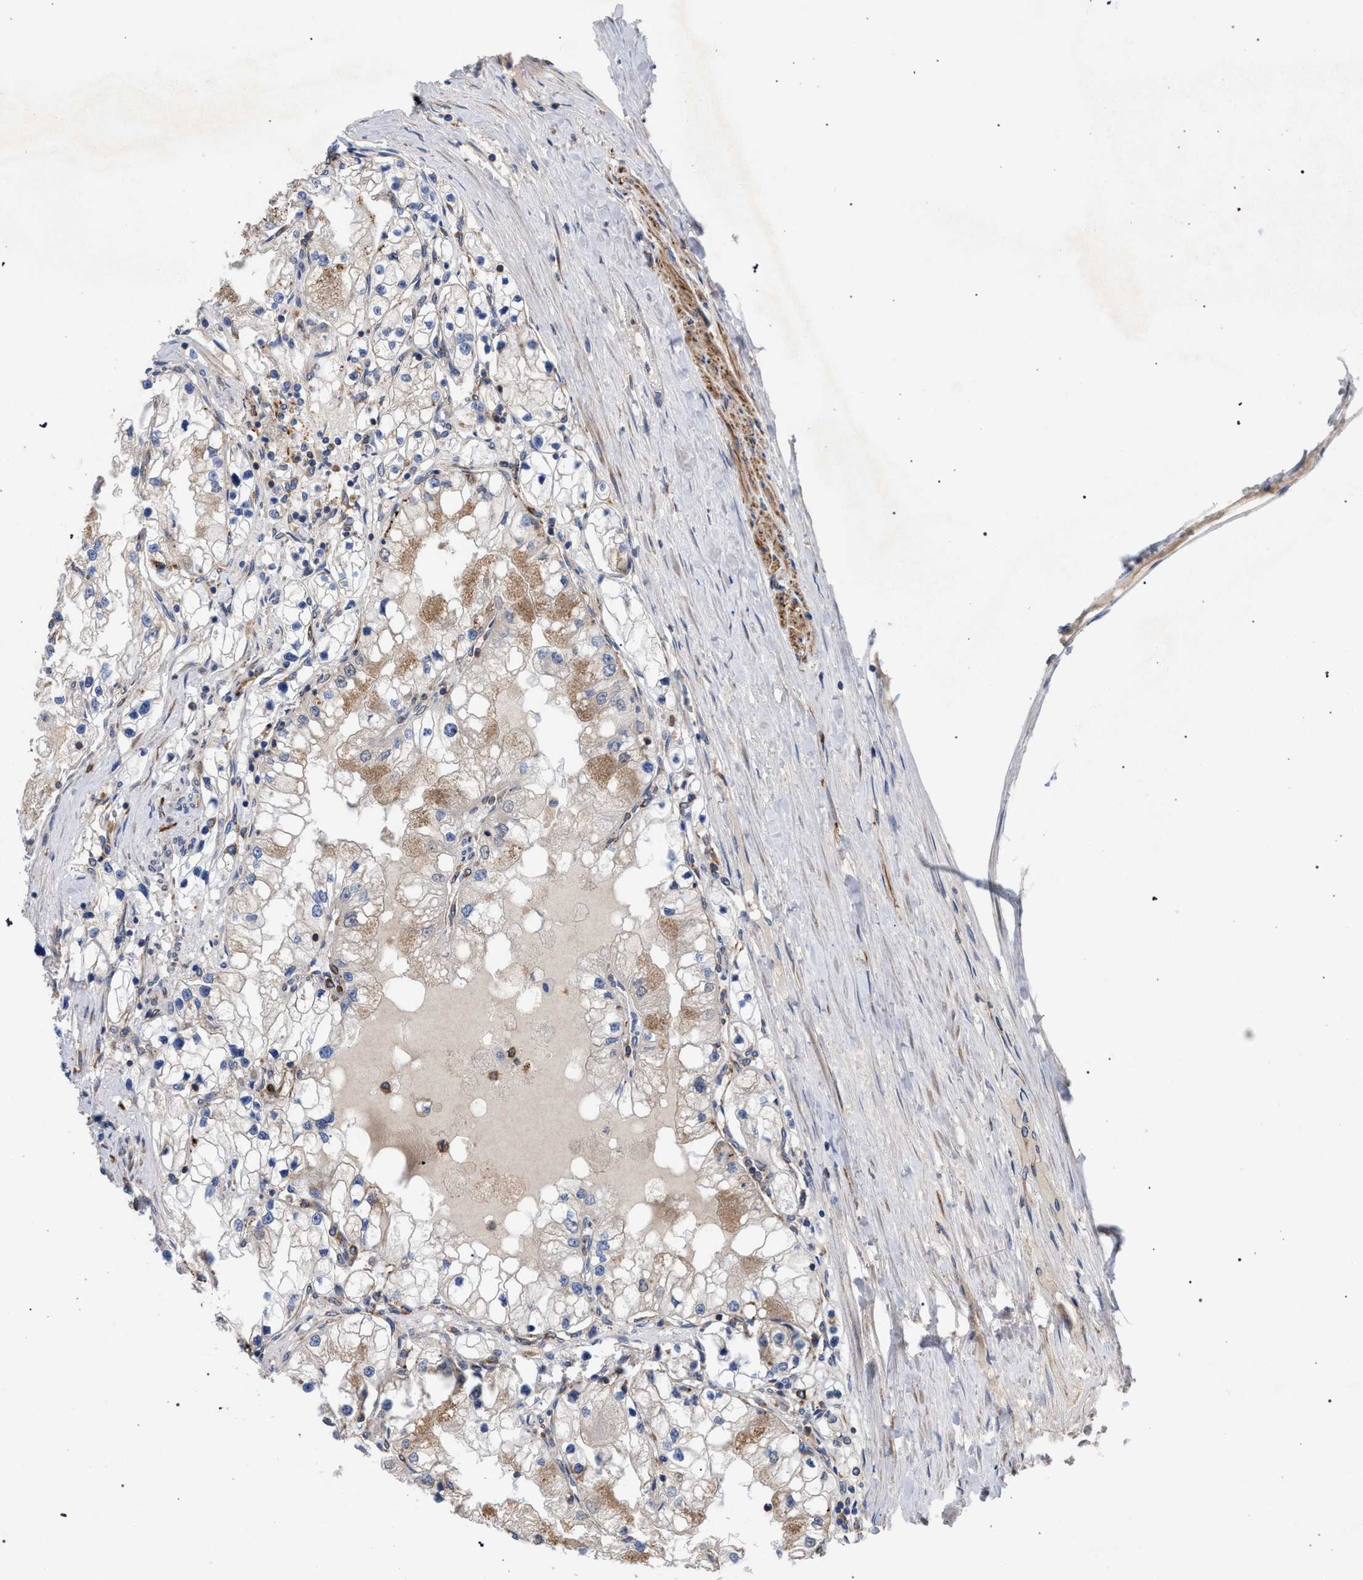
{"staining": {"intensity": "weak", "quantity": "25%-75%", "location": "cytoplasmic/membranous"}, "tissue": "renal cancer", "cell_type": "Tumor cells", "image_type": "cancer", "snomed": [{"axis": "morphology", "description": "Adenocarcinoma, NOS"}, {"axis": "topography", "description": "Kidney"}], "caption": "Protein expression analysis of adenocarcinoma (renal) reveals weak cytoplasmic/membranous staining in about 25%-75% of tumor cells.", "gene": "CDR2L", "patient": {"sex": "male", "age": 68}}